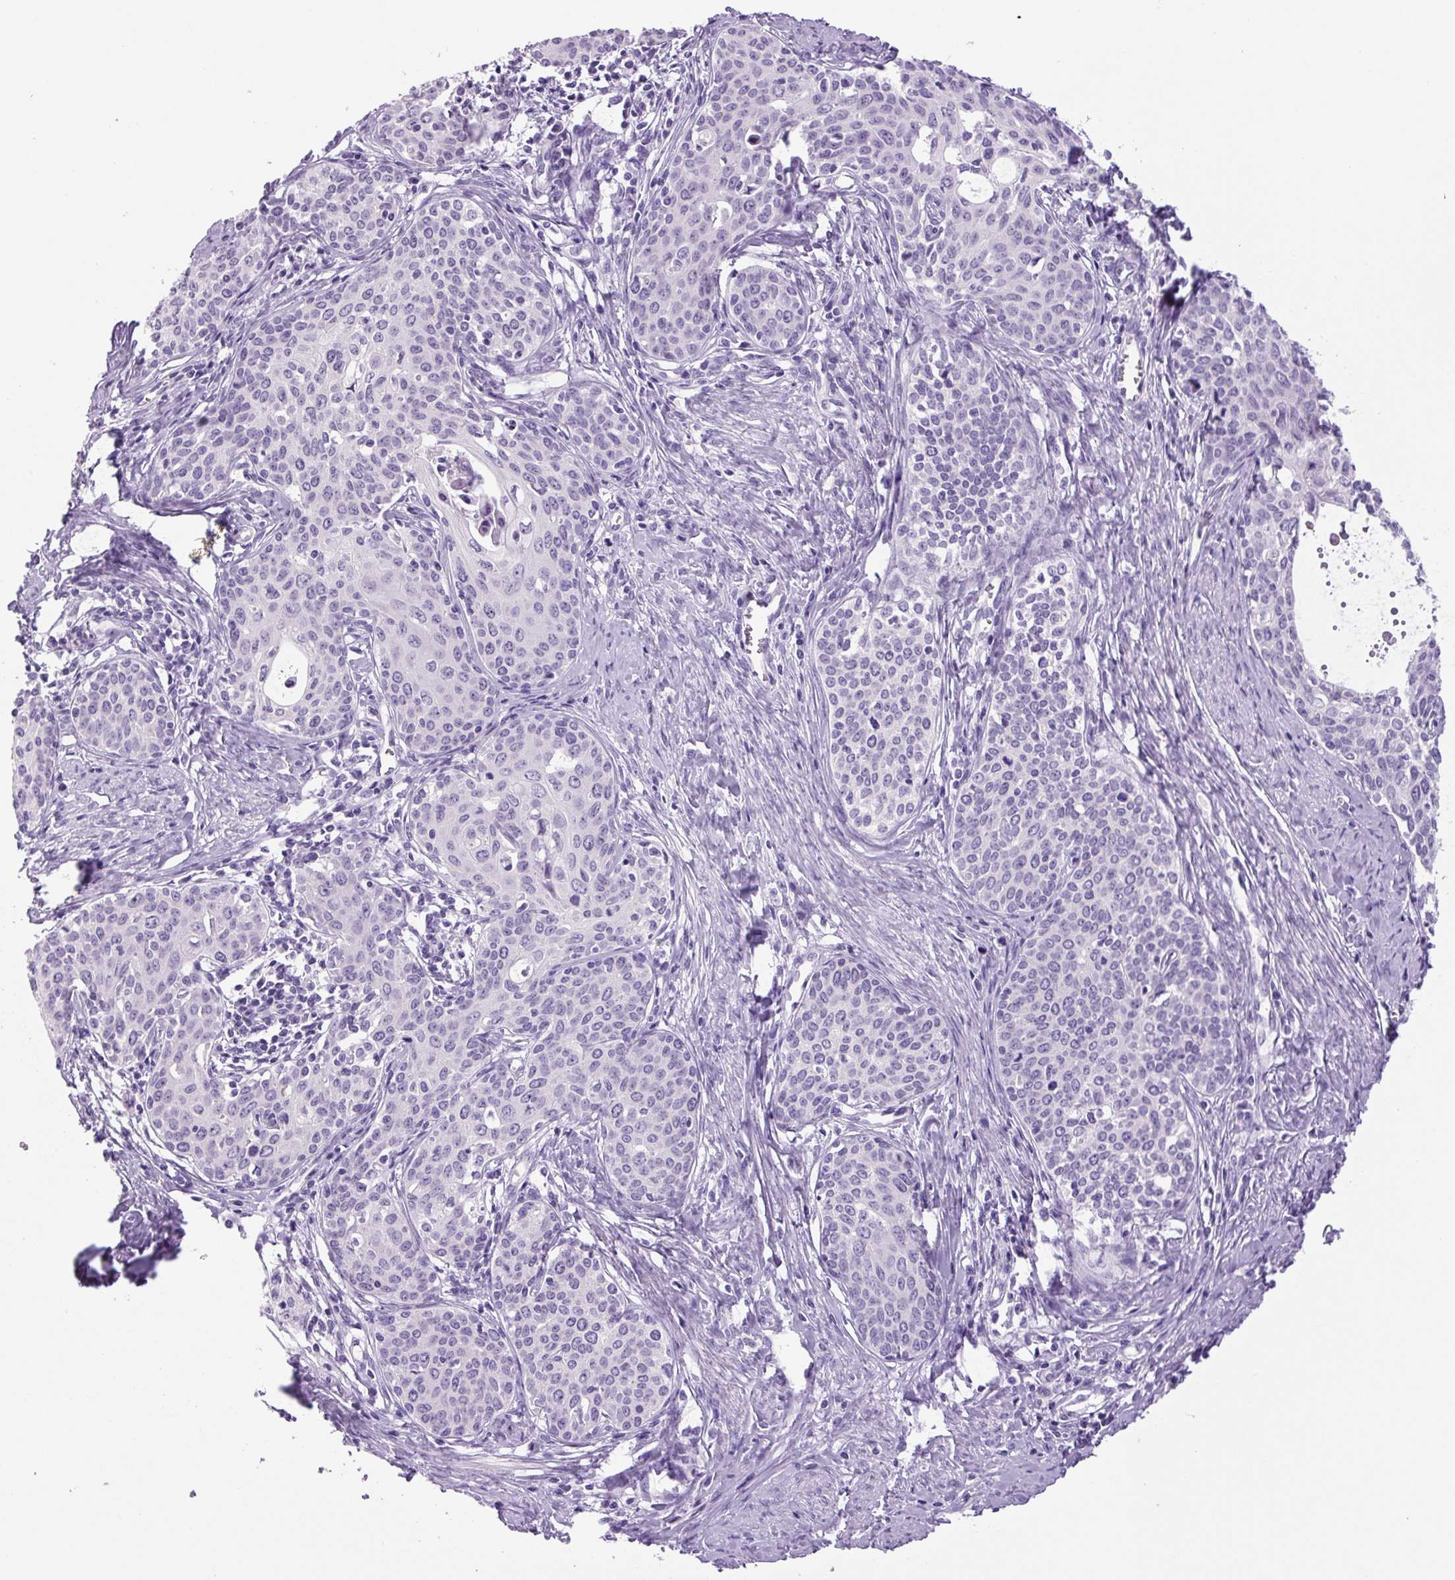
{"staining": {"intensity": "negative", "quantity": "none", "location": "none"}, "tissue": "cervical cancer", "cell_type": "Tumor cells", "image_type": "cancer", "snomed": [{"axis": "morphology", "description": "Squamous cell carcinoma, NOS"}, {"axis": "morphology", "description": "Adenocarcinoma, NOS"}, {"axis": "topography", "description": "Cervix"}], "caption": "Image shows no significant protein staining in tumor cells of adenocarcinoma (cervical).", "gene": "CHGA", "patient": {"sex": "female", "age": 52}}